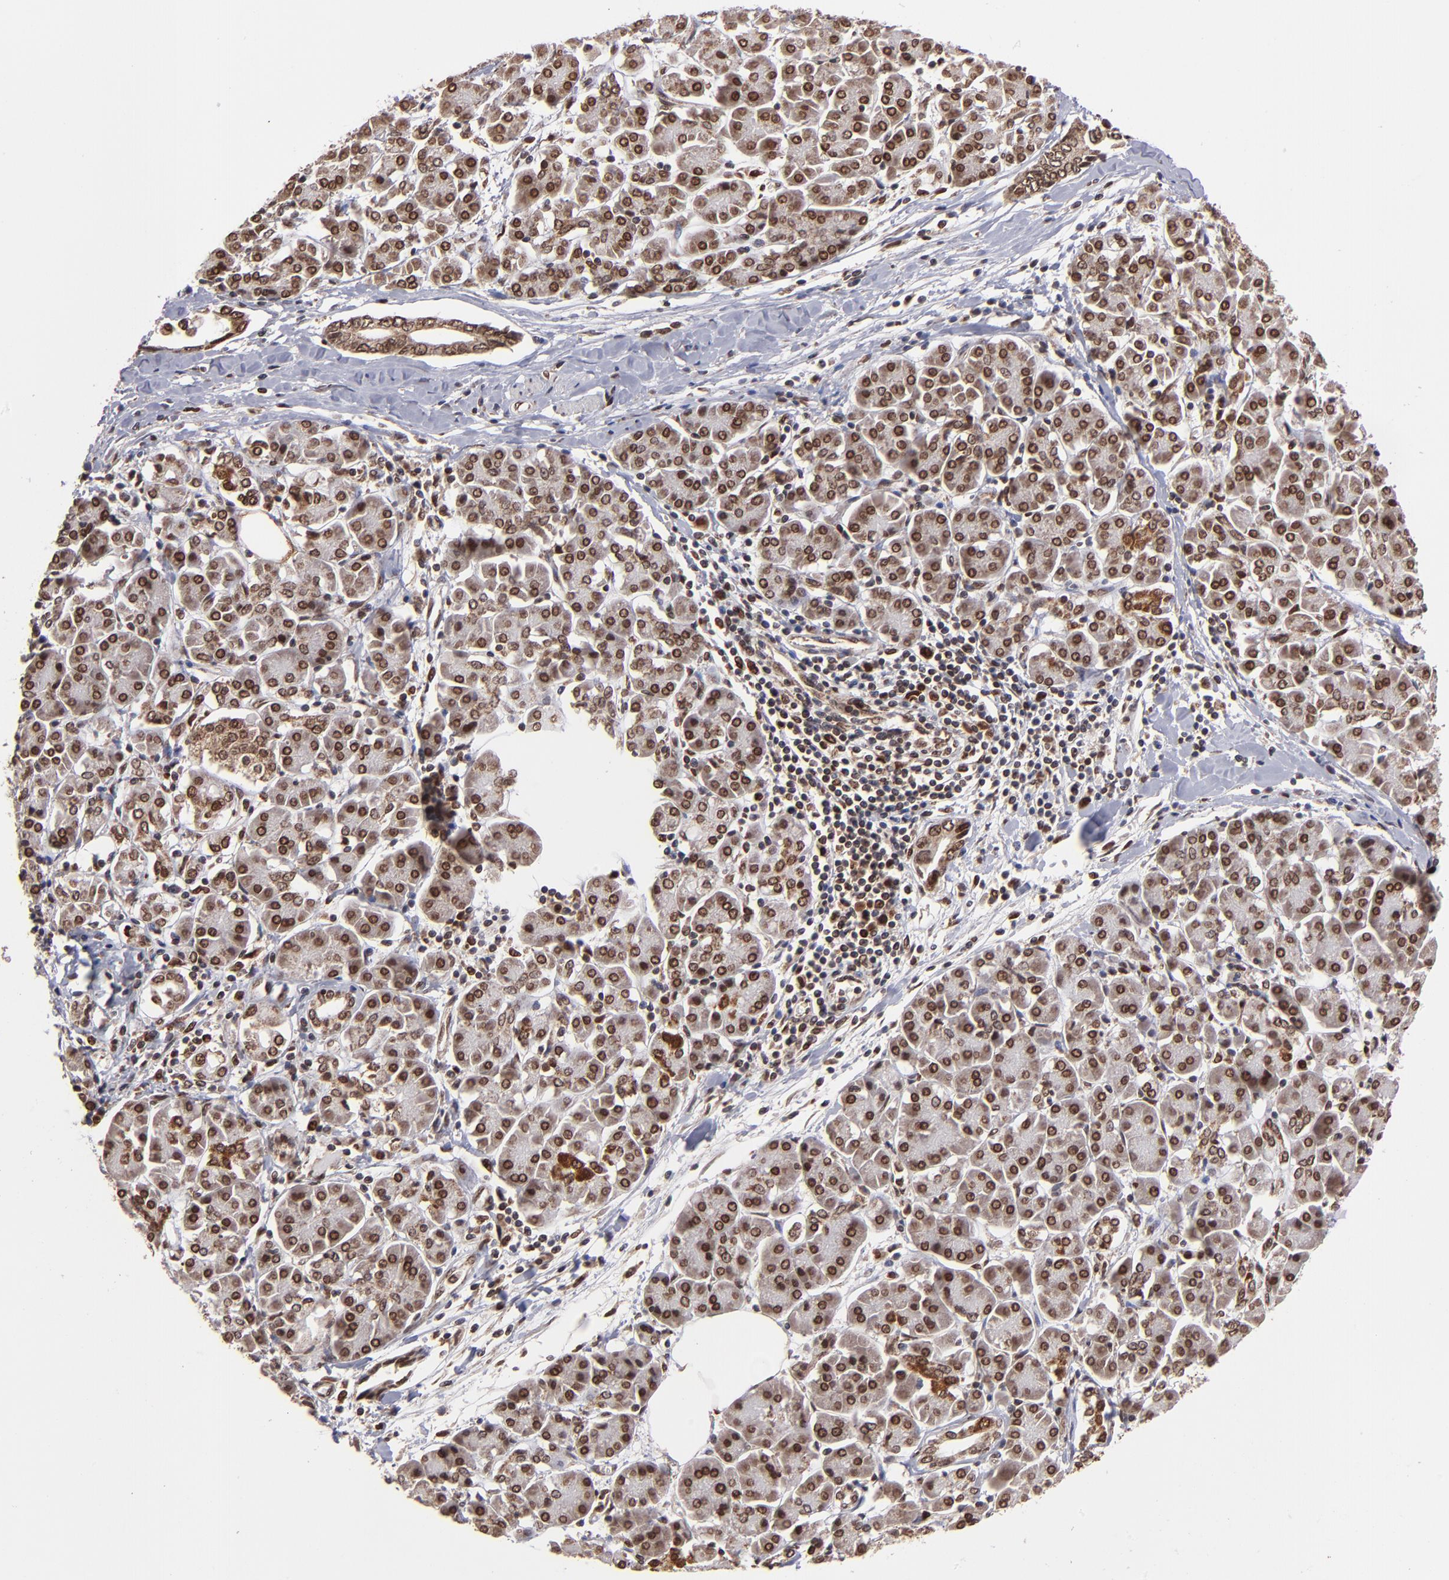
{"staining": {"intensity": "moderate", "quantity": ">75%", "location": "cytoplasmic/membranous,nuclear"}, "tissue": "pancreatic cancer", "cell_type": "Tumor cells", "image_type": "cancer", "snomed": [{"axis": "morphology", "description": "Adenocarcinoma, NOS"}, {"axis": "topography", "description": "Pancreas"}], "caption": "Immunohistochemistry staining of pancreatic cancer (adenocarcinoma), which shows medium levels of moderate cytoplasmic/membranous and nuclear staining in approximately >75% of tumor cells indicating moderate cytoplasmic/membranous and nuclear protein staining. The staining was performed using DAB (brown) for protein detection and nuclei were counterstained in hematoxylin (blue).", "gene": "TOP1MT", "patient": {"sex": "female", "age": 57}}